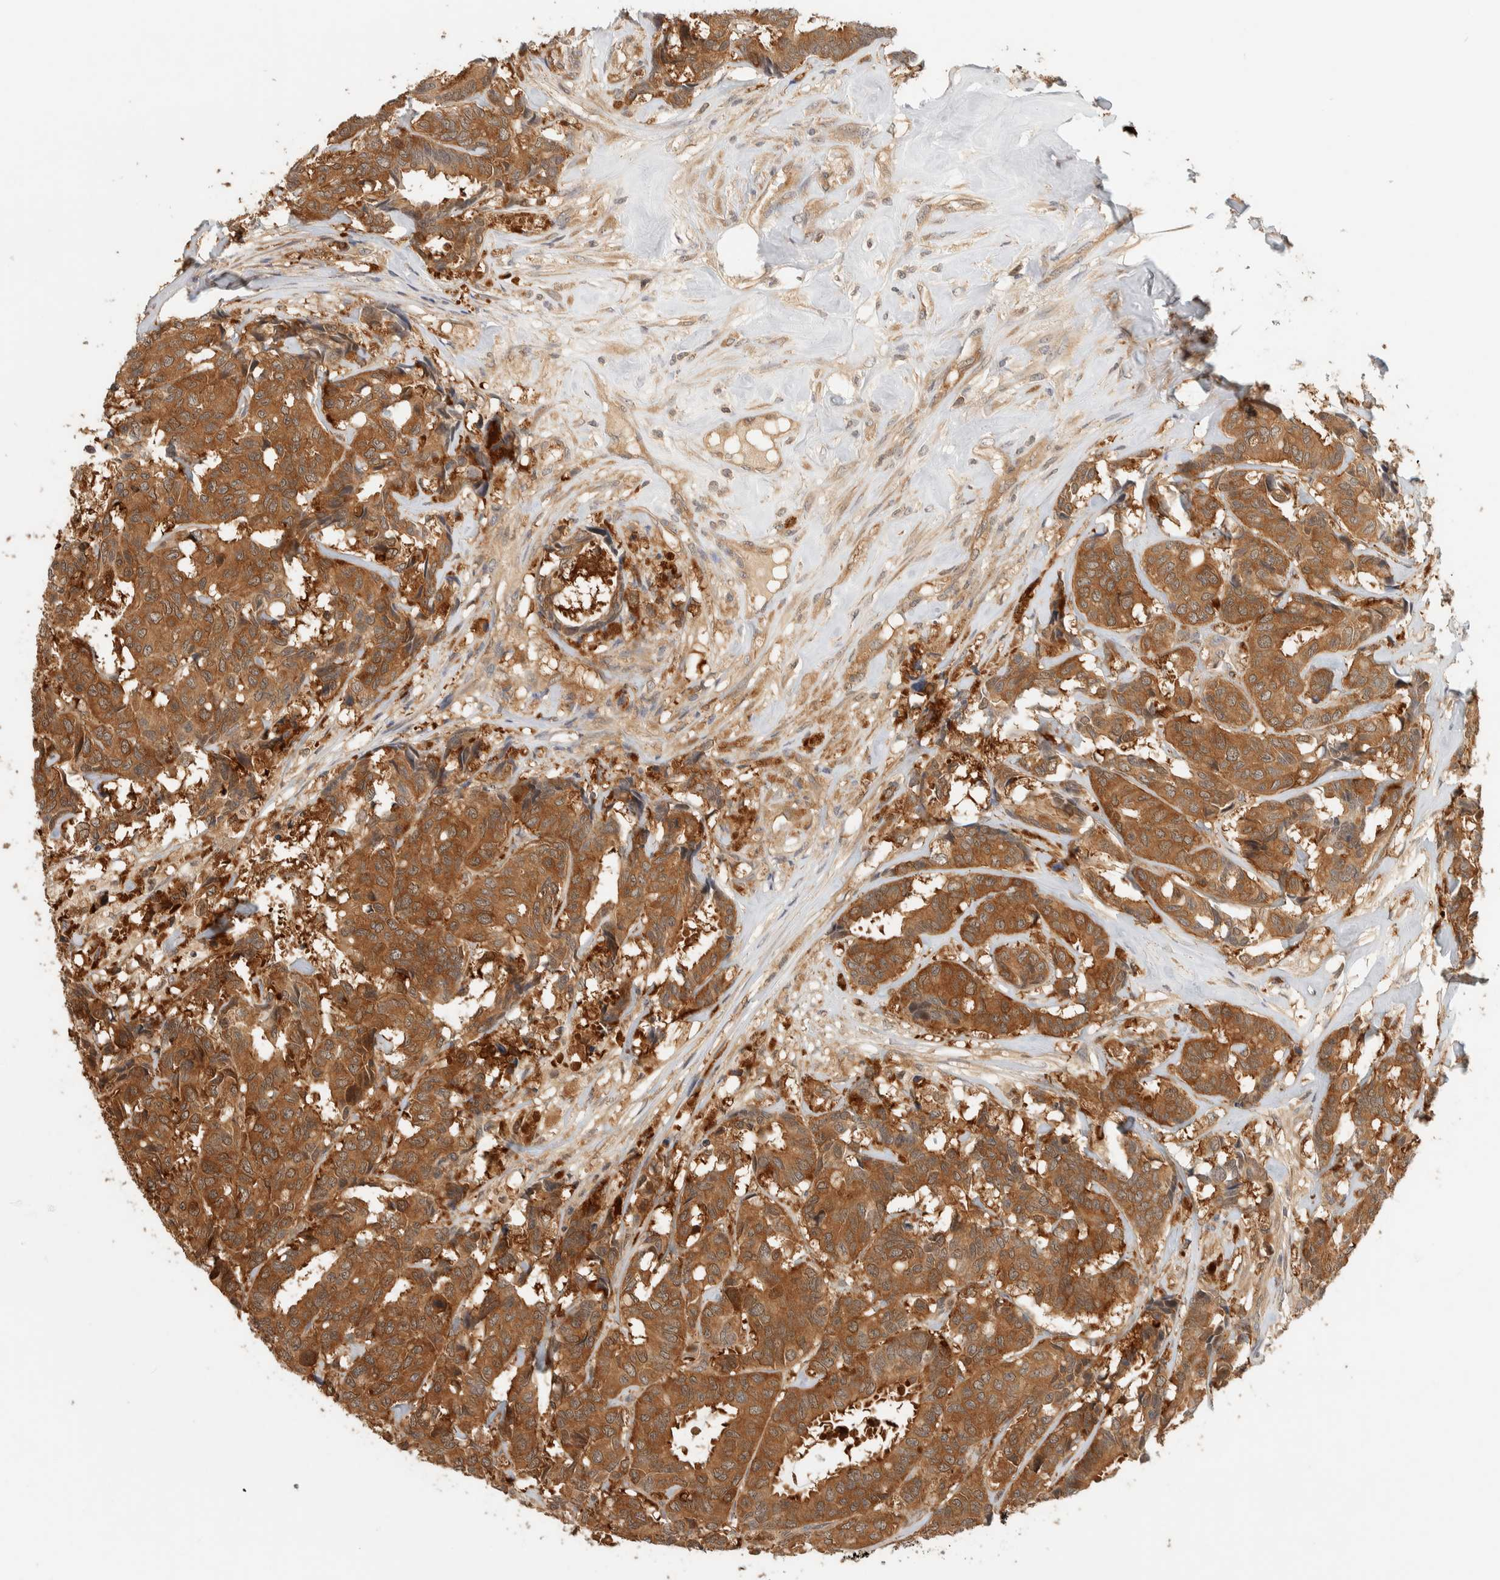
{"staining": {"intensity": "strong", "quantity": ">75%", "location": "cytoplasmic/membranous"}, "tissue": "breast cancer", "cell_type": "Tumor cells", "image_type": "cancer", "snomed": [{"axis": "morphology", "description": "Duct carcinoma"}, {"axis": "topography", "description": "Breast"}], "caption": "IHC (DAB (3,3'-diaminobenzidine)) staining of invasive ductal carcinoma (breast) reveals strong cytoplasmic/membranous protein staining in about >75% of tumor cells. Using DAB (brown) and hematoxylin (blue) stains, captured at high magnification using brightfield microscopy.", "gene": "ADSS2", "patient": {"sex": "female", "age": 87}}